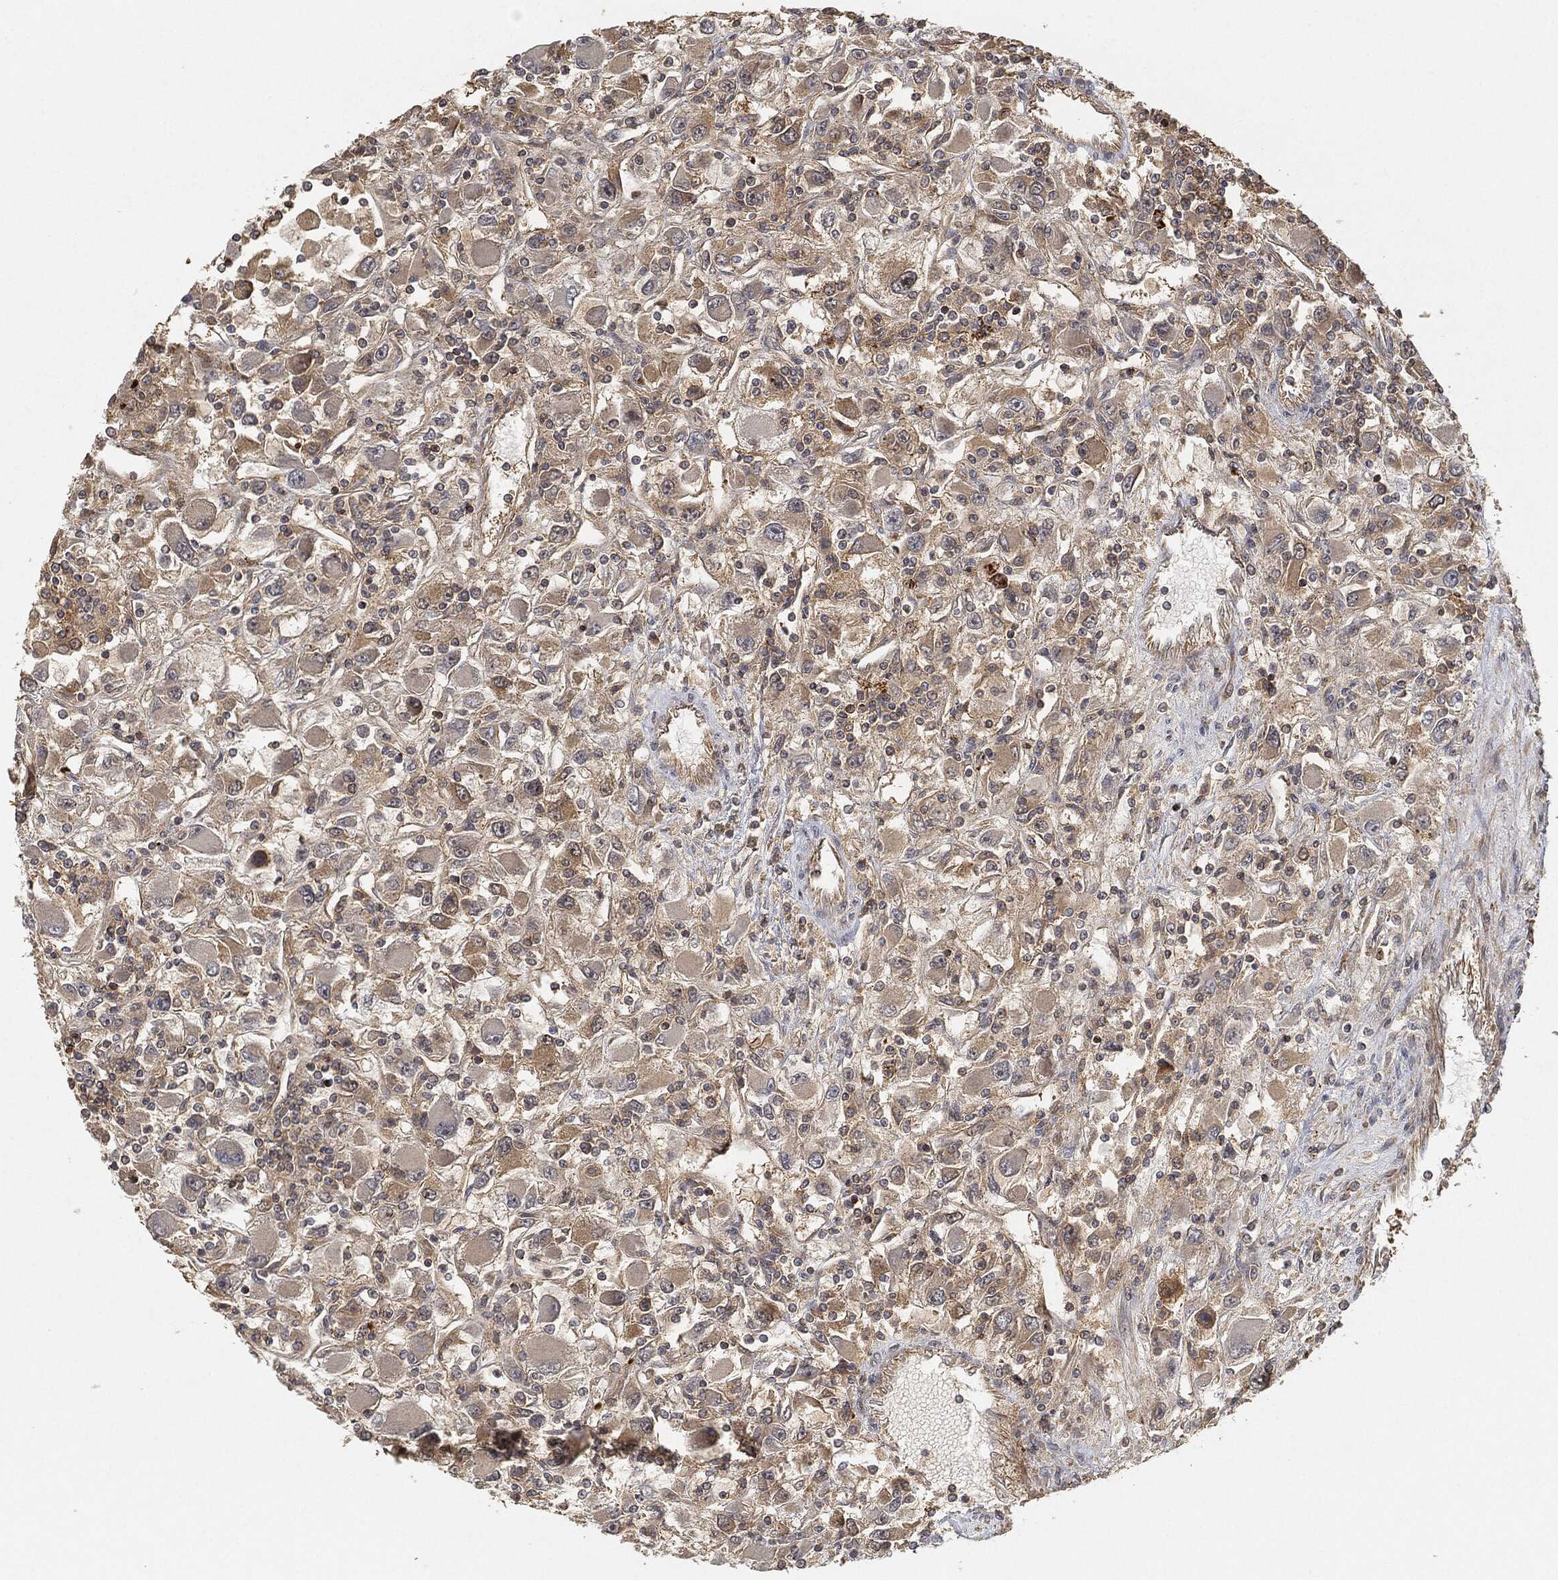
{"staining": {"intensity": "moderate", "quantity": "25%-75%", "location": "cytoplasmic/membranous"}, "tissue": "renal cancer", "cell_type": "Tumor cells", "image_type": "cancer", "snomed": [{"axis": "morphology", "description": "Adenocarcinoma, NOS"}, {"axis": "topography", "description": "Kidney"}], "caption": "A high-resolution histopathology image shows immunohistochemistry (IHC) staining of renal cancer (adenocarcinoma), which reveals moderate cytoplasmic/membranous staining in approximately 25%-75% of tumor cells. (Stains: DAB in brown, nuclei in blue, Microscopy: brightfield microscopy at high magnification).", "gene": "TPT1", "patient": {"sex": "female", "age": 67}}